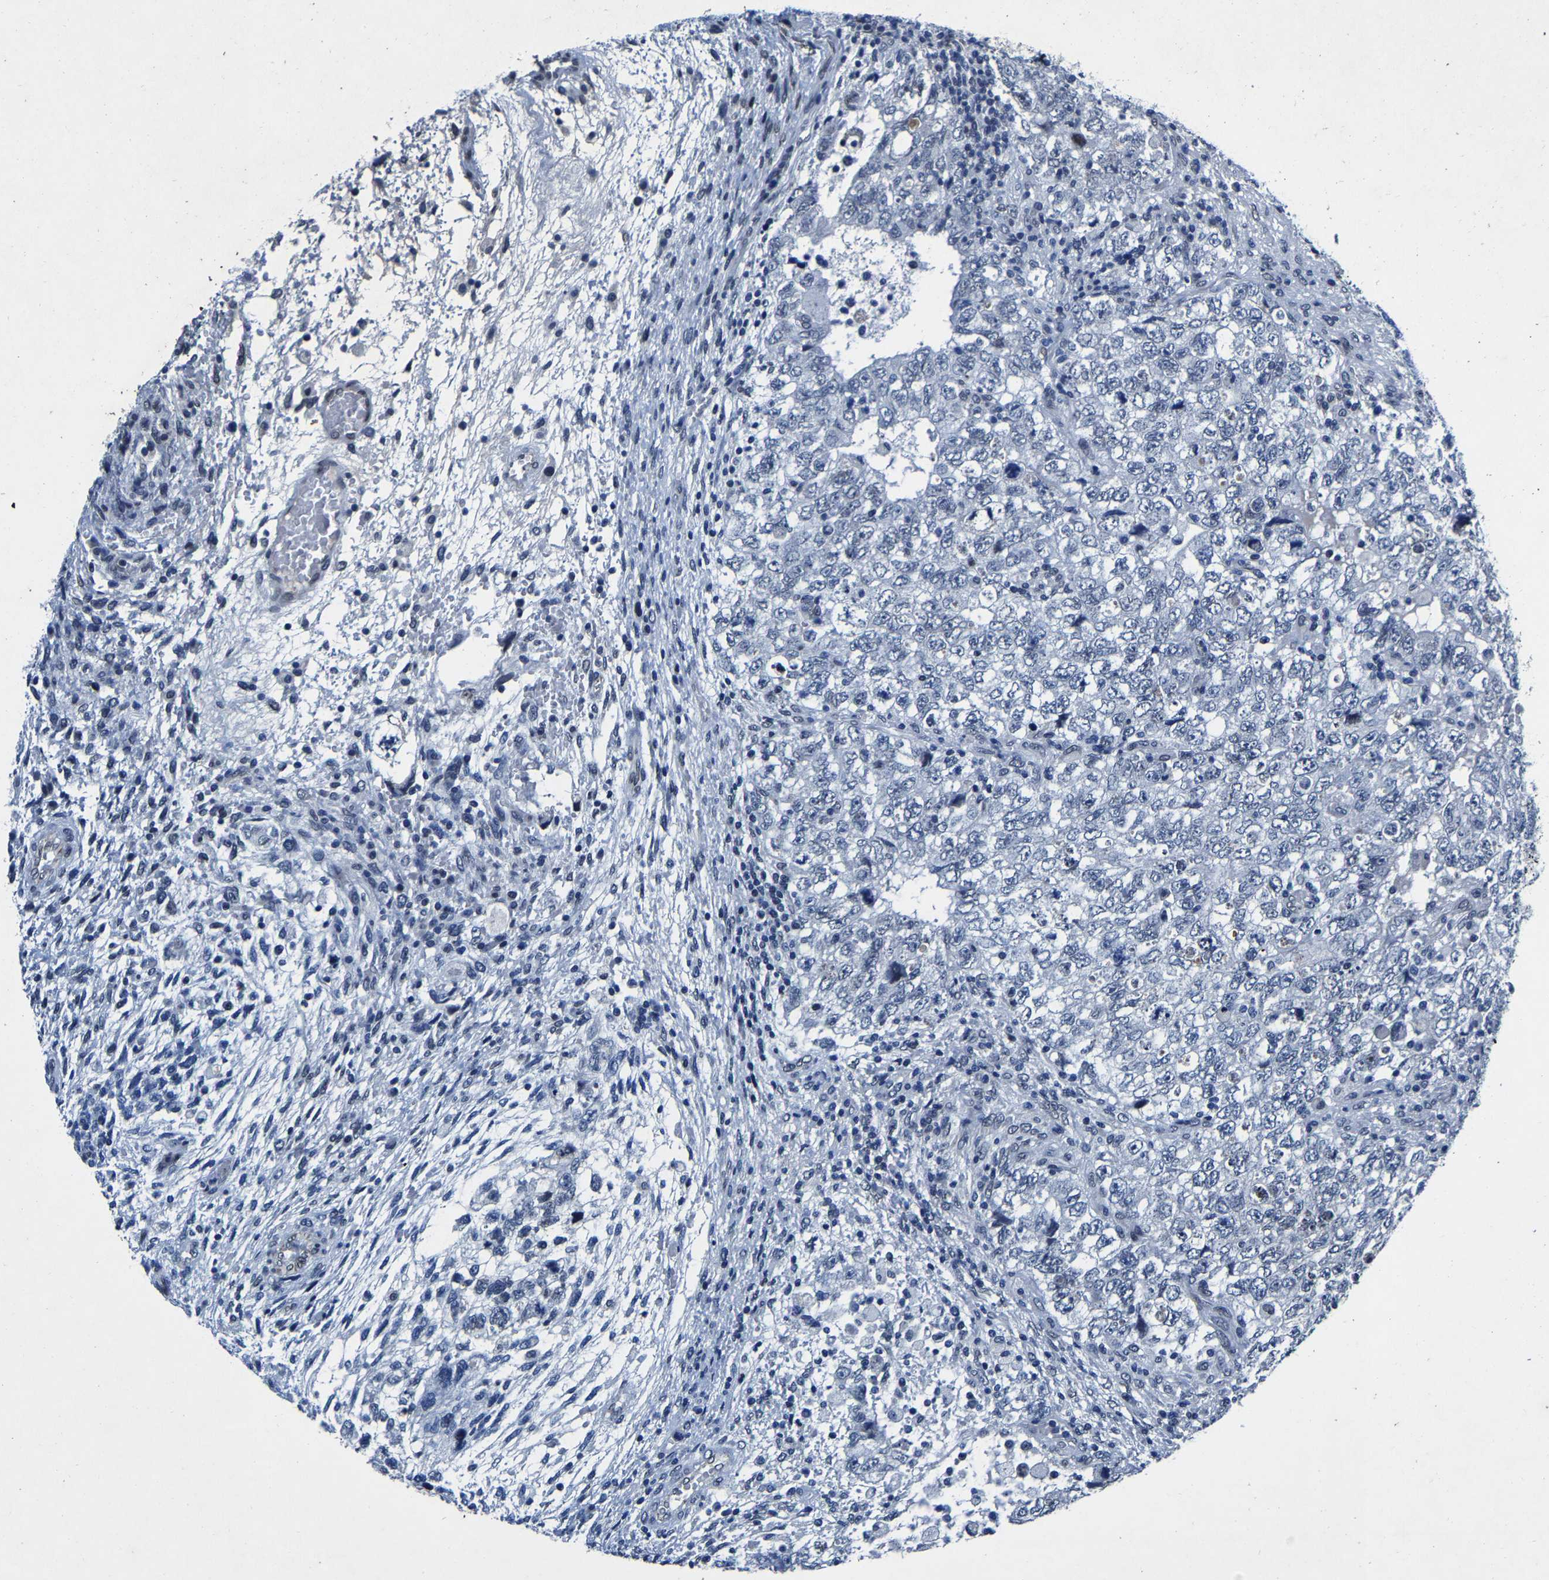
{"staining": {"intensity": "negative", "quantity": "none", "location": "none"}, "tissue": "testis cancer", "cell_type": "Tumor cells", "image_type": "cancer", "snomed": [{"axis": "morphology", "description": "Carcinoma, Embryonal, NOS"}, {"axis": "topography", "description": "Testis"}], "caption": "Protein analysis of testis cancer shows no significant expression in tumor cells. (IHC, brightfield microscopy, high magnification).", "gene": "UBN2", "patient": {"sex": "male", "age": 36}}